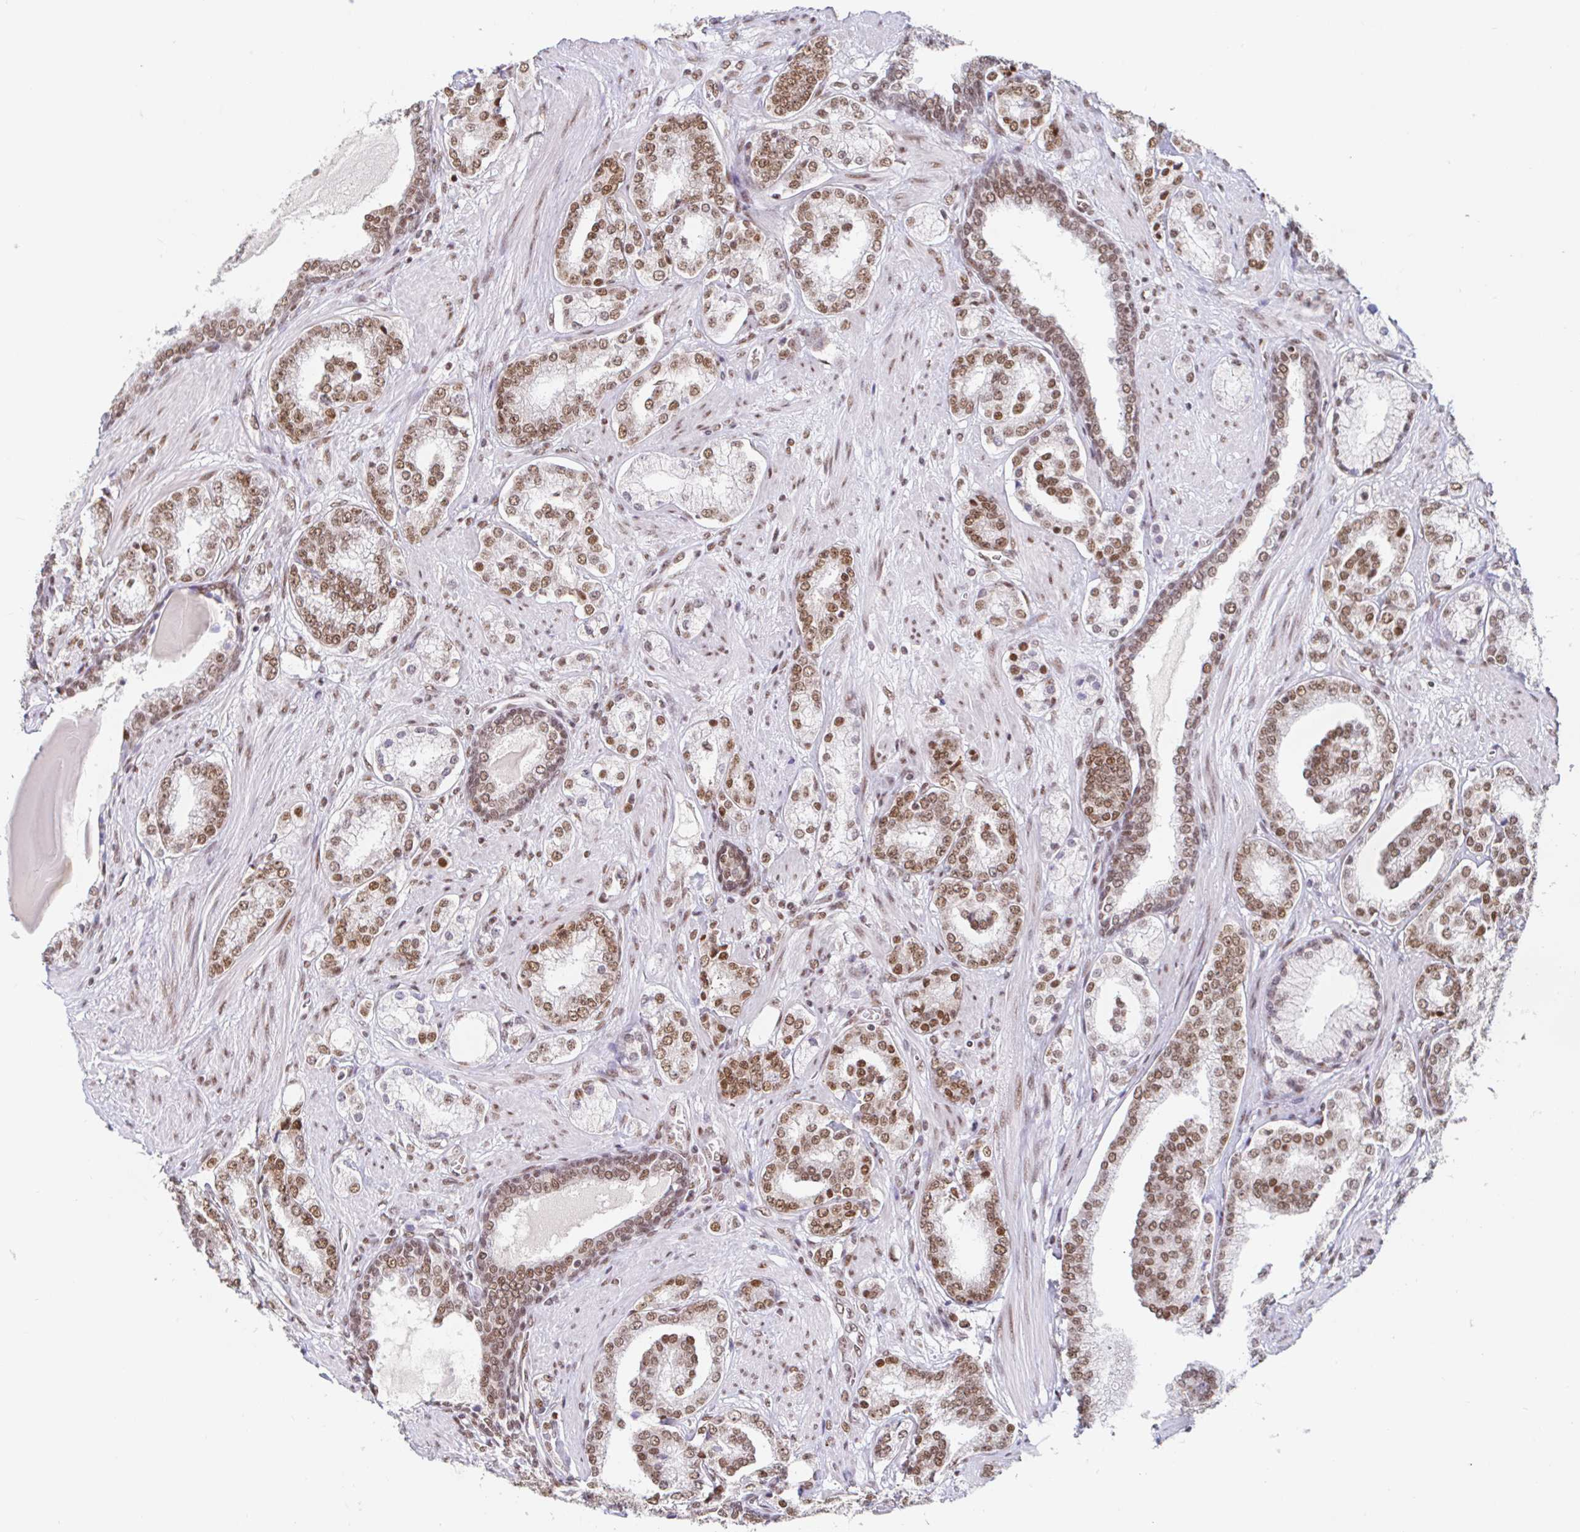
{"staining": {"intensity": "moderate", "quantity": ">75%", "location": "nuclear"}, "tissue": "prostate cancer", "cell_type": "Tumor cells", "image_type": "cancer", "snomed": [{"axis": "morphology", "description": "Adenocarcinoma, High grade"}, {"axis": "topography", "description": "Prostate"}], "caption": "A brown stain shows moderate nuclear expression of a protein in prostate cancer (high-grade adenocarcinoma) tumor cells. Using DAB (brown) and hematoxylin (blue) stains, captured at high magnification using brightfield microscopy.", "gene": "RBMX", "patient": {"sex": "male", "age": 62}}